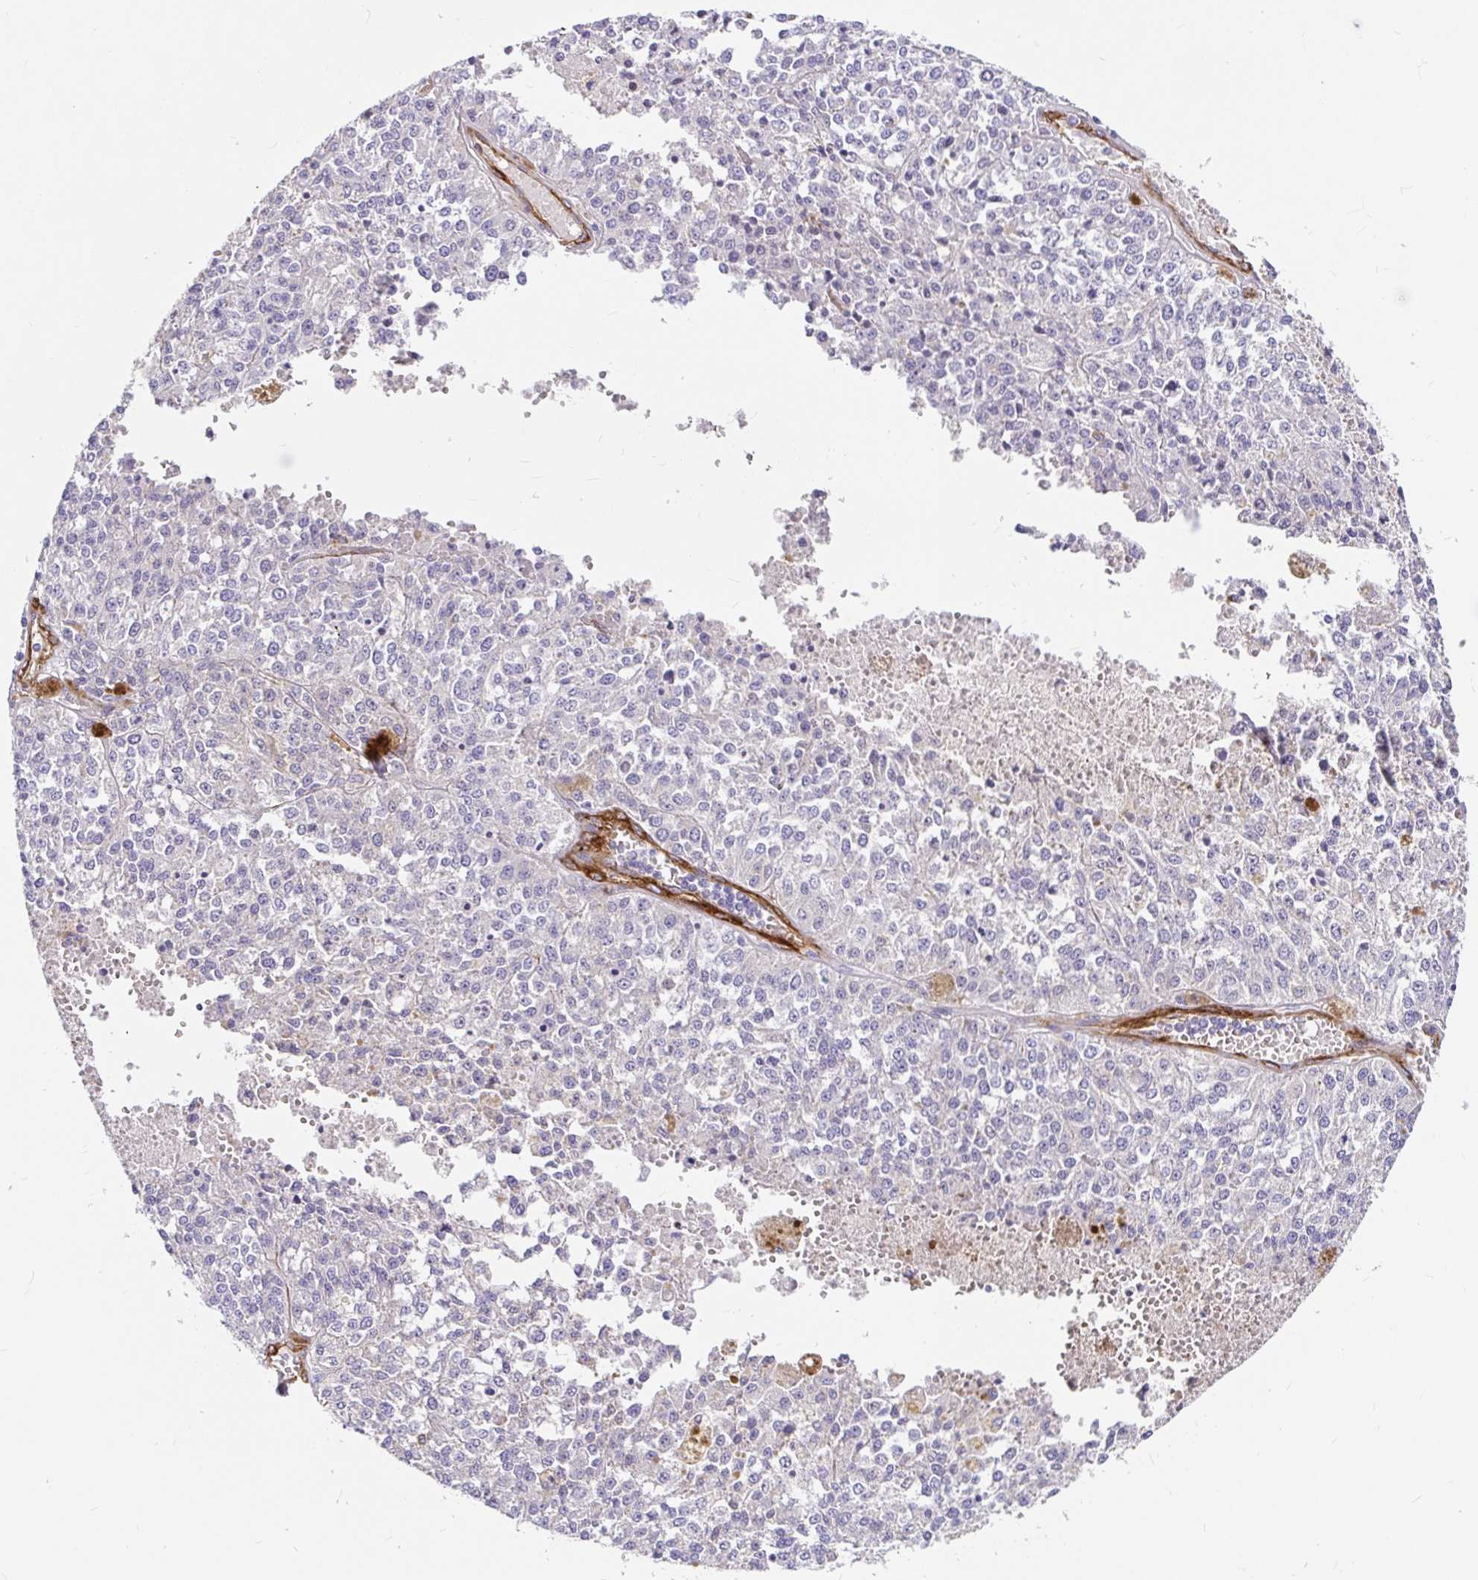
{"staining": {"intensity": "negative", "quantity": "none", "location": "none"}, "tissue": "melanoma", "cell_type": "Tumor cells", "image_type": "cancer", "snomed": [{"axis": "morphology", "description": "Malignant melanoma, Metastatic site"}, {"axis": "topography", "description": "Lymph node"}], "caption": "The immunohistochemistry (IHC) micrograph has no significant expression in tumor cells of melanoma tissue.", "gene": "MYO1B", "patient": {"sex": "female", "age": 64}}